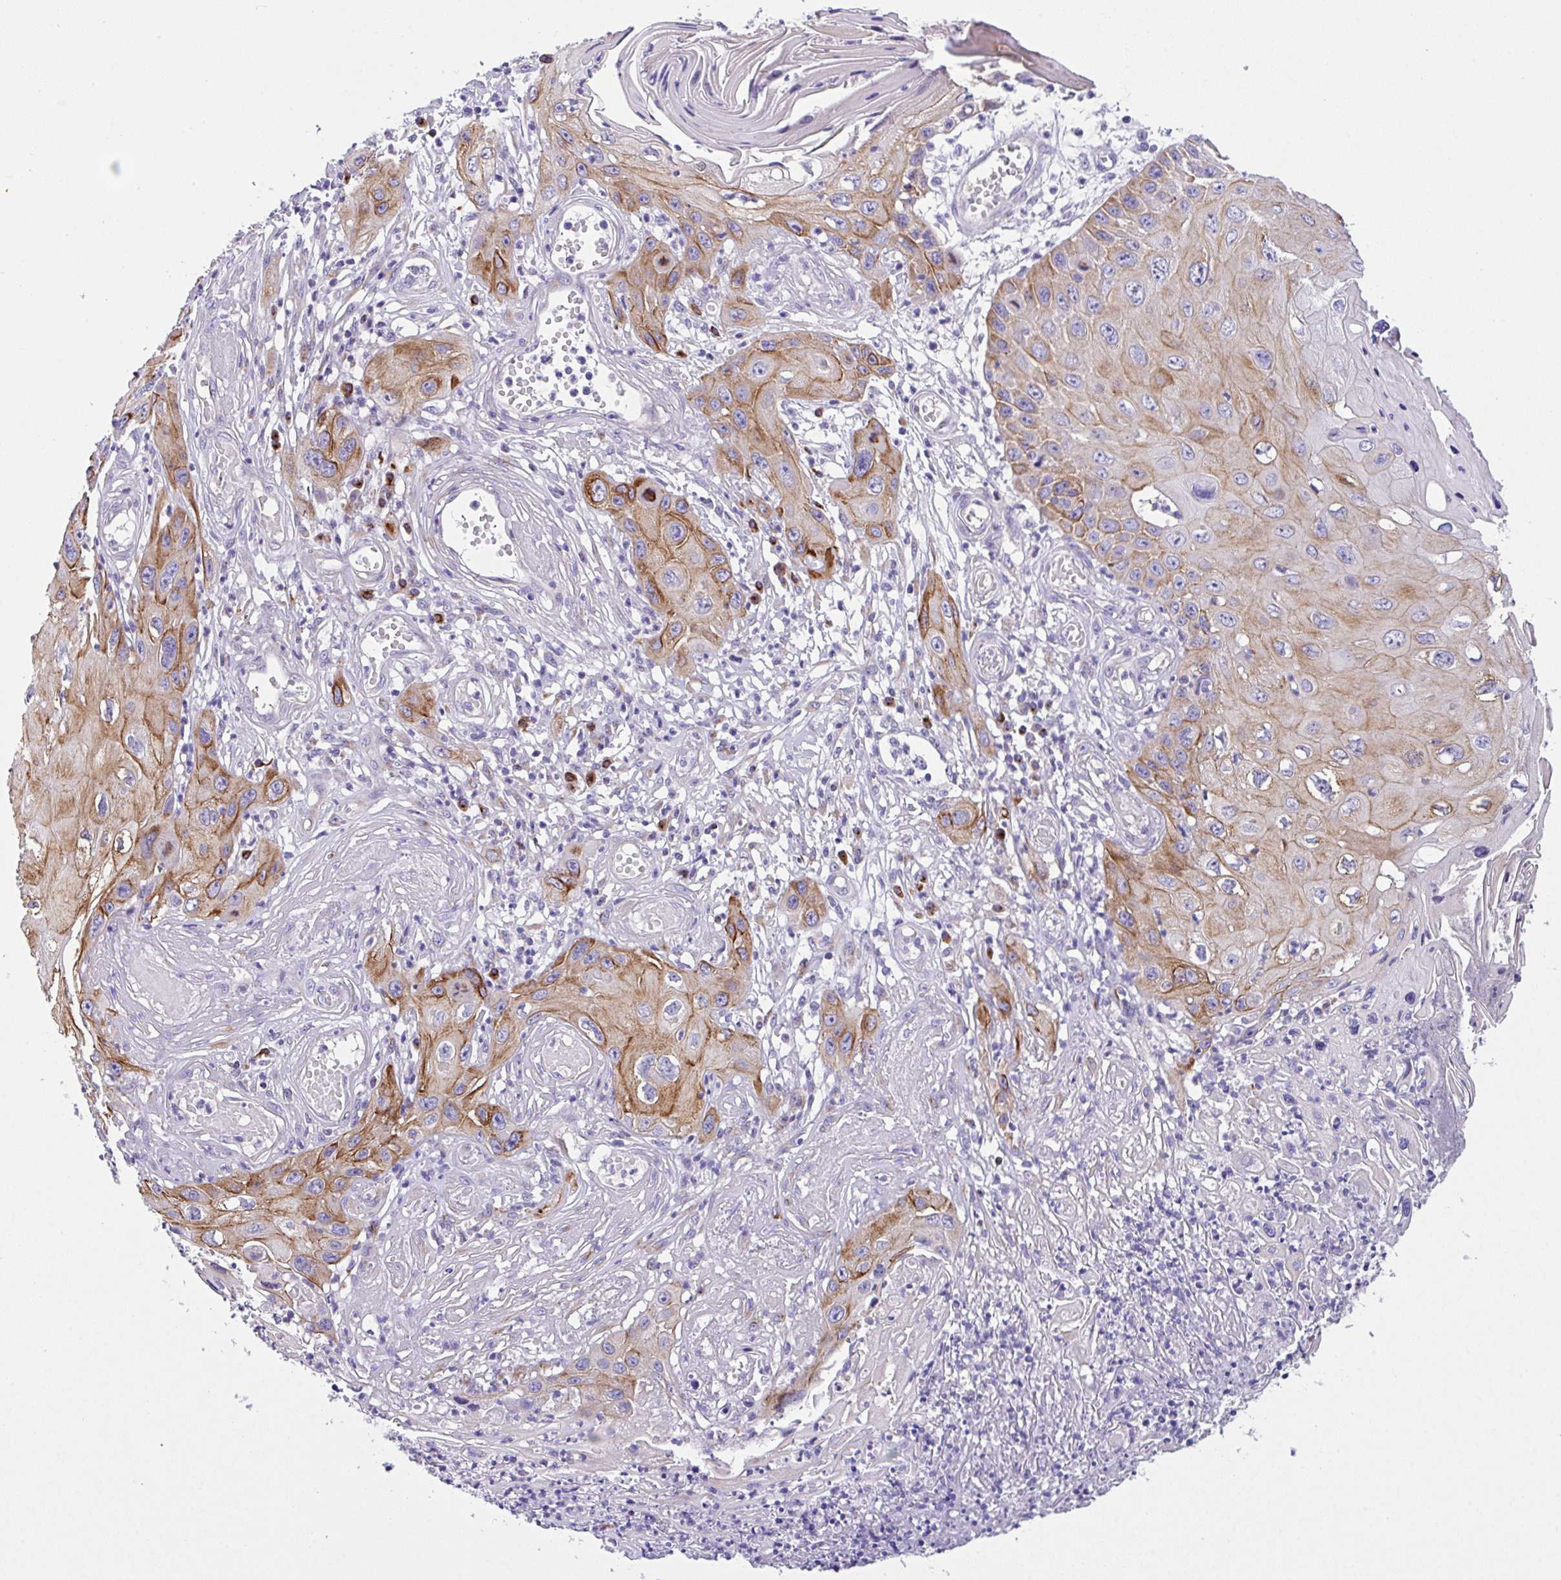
{"staining": {"intensity": "moderate", "quantity": "25%-75%", "location": "cytoplasmic/membranous"}, "tissue": "skin cancer", "cell_type": "Tumor cells", "image_type": "cancer", "snomed": [{"axis": "morphology", "description": "Squamous cell carcinoma, NOS"}, {"axis": "topography", "description": "Skin"}, {"axis": "topography", "description": "Vulva"}], "caption": "Approximately 25%-75% of tumor cells in human skin cancer (squamous cell carcinoma) exhibit moderate cytoplasmic/membranous protein positivity as visualized by brown immunohistochemical staining.", "gene": "FBXL20", "patient": {"sex": "female", "age": 44}}